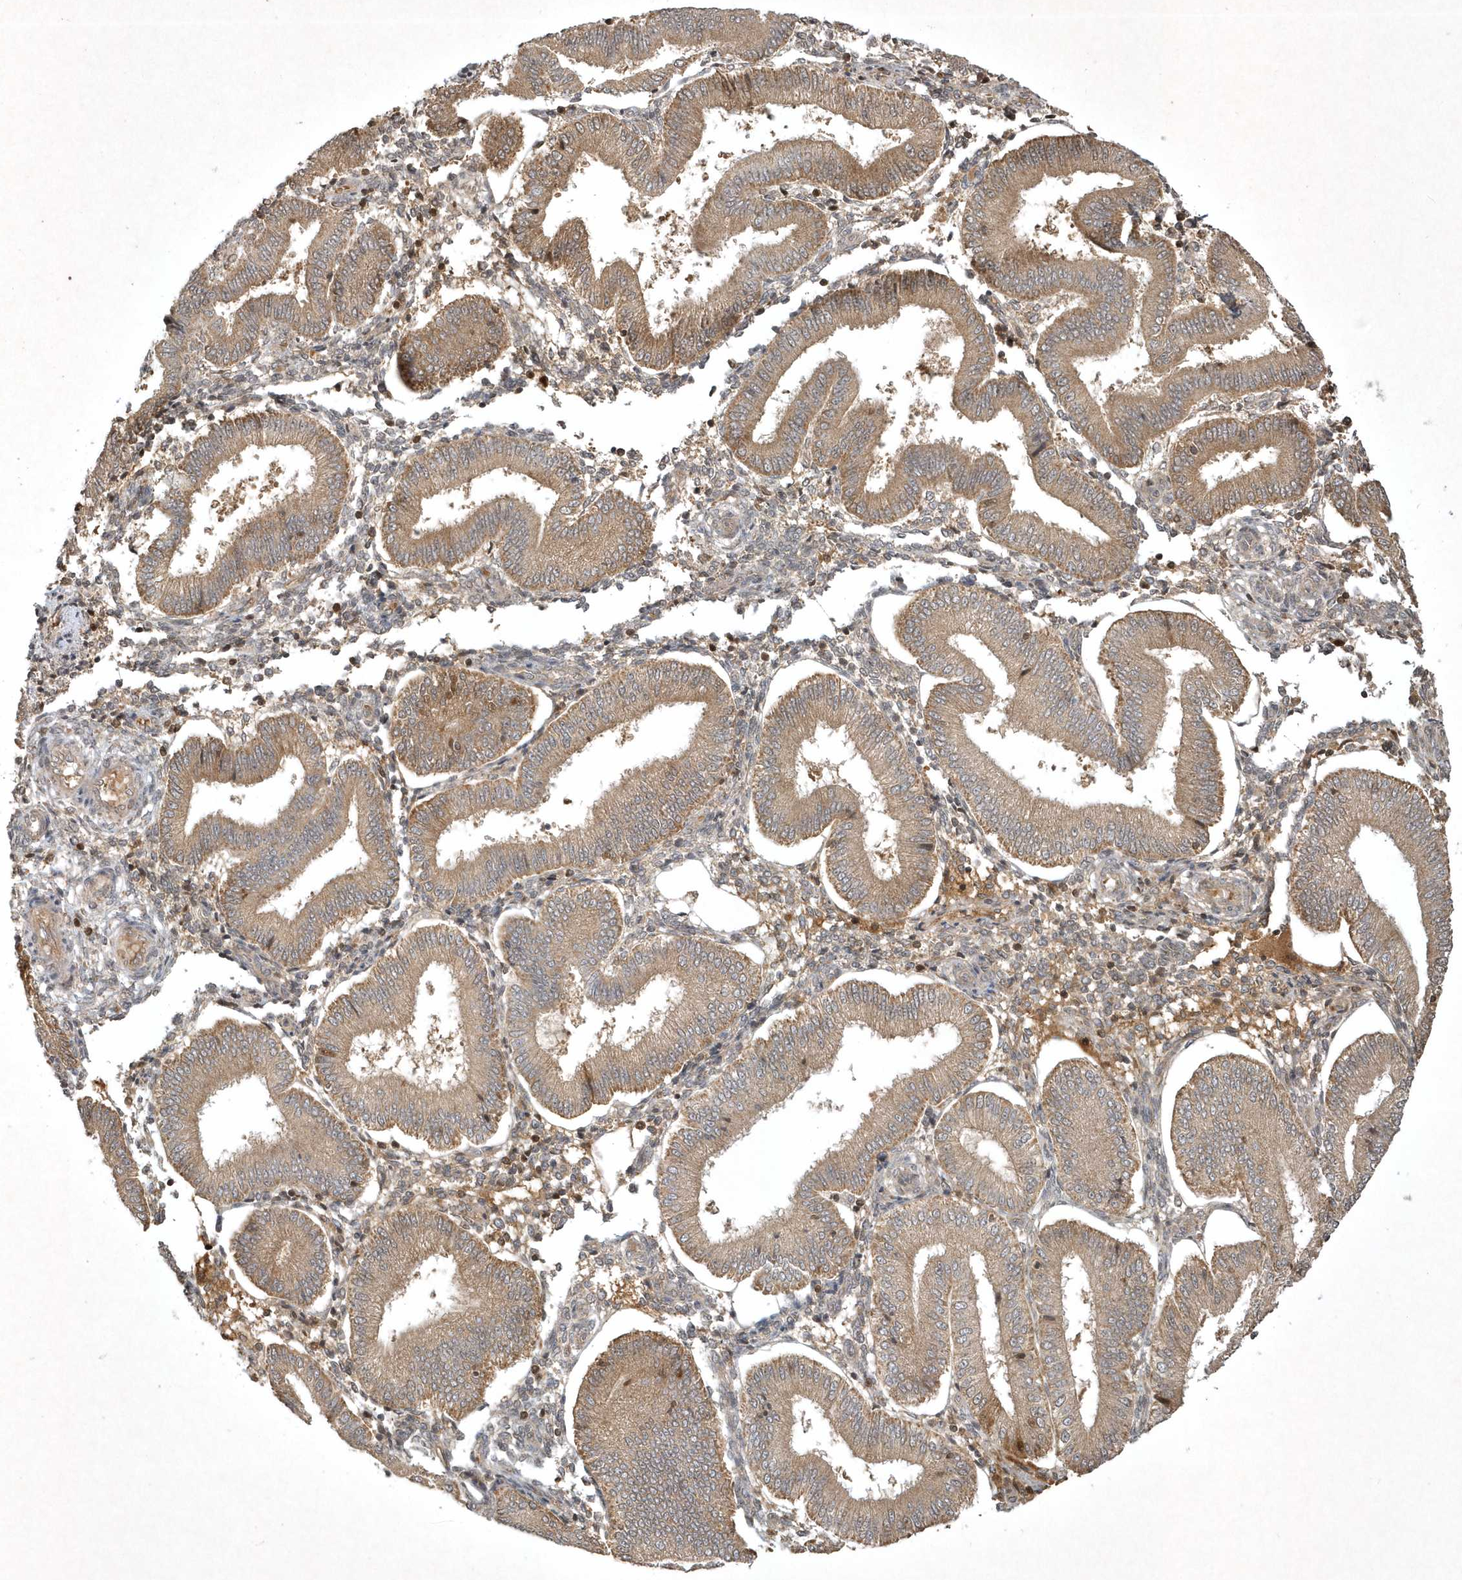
{"staining": {"intensity": "moderate", "quantity": "<25%", "location": "cytoplasmic/membranous"}, "tissue": "endometrium", "cell_type": "Cells in endometrial stroma", "image_type": "normal", "snomed": [{"axis": "morphology", "description": "Normal tissue, NOS"}, {"axis": "topography", "description": "Endometrium"}], "caption": "Moderate cytoplasmic/membranous protein staining is seen in approximately <25% of cells in endometrial stroma in endometrium. (DAB (3,3'-diaminobenzidine) = brown stain, brightfield microscopy at high magnification).", "gene": "PLTP", "patient": {"sex": "female", "age": 39}}